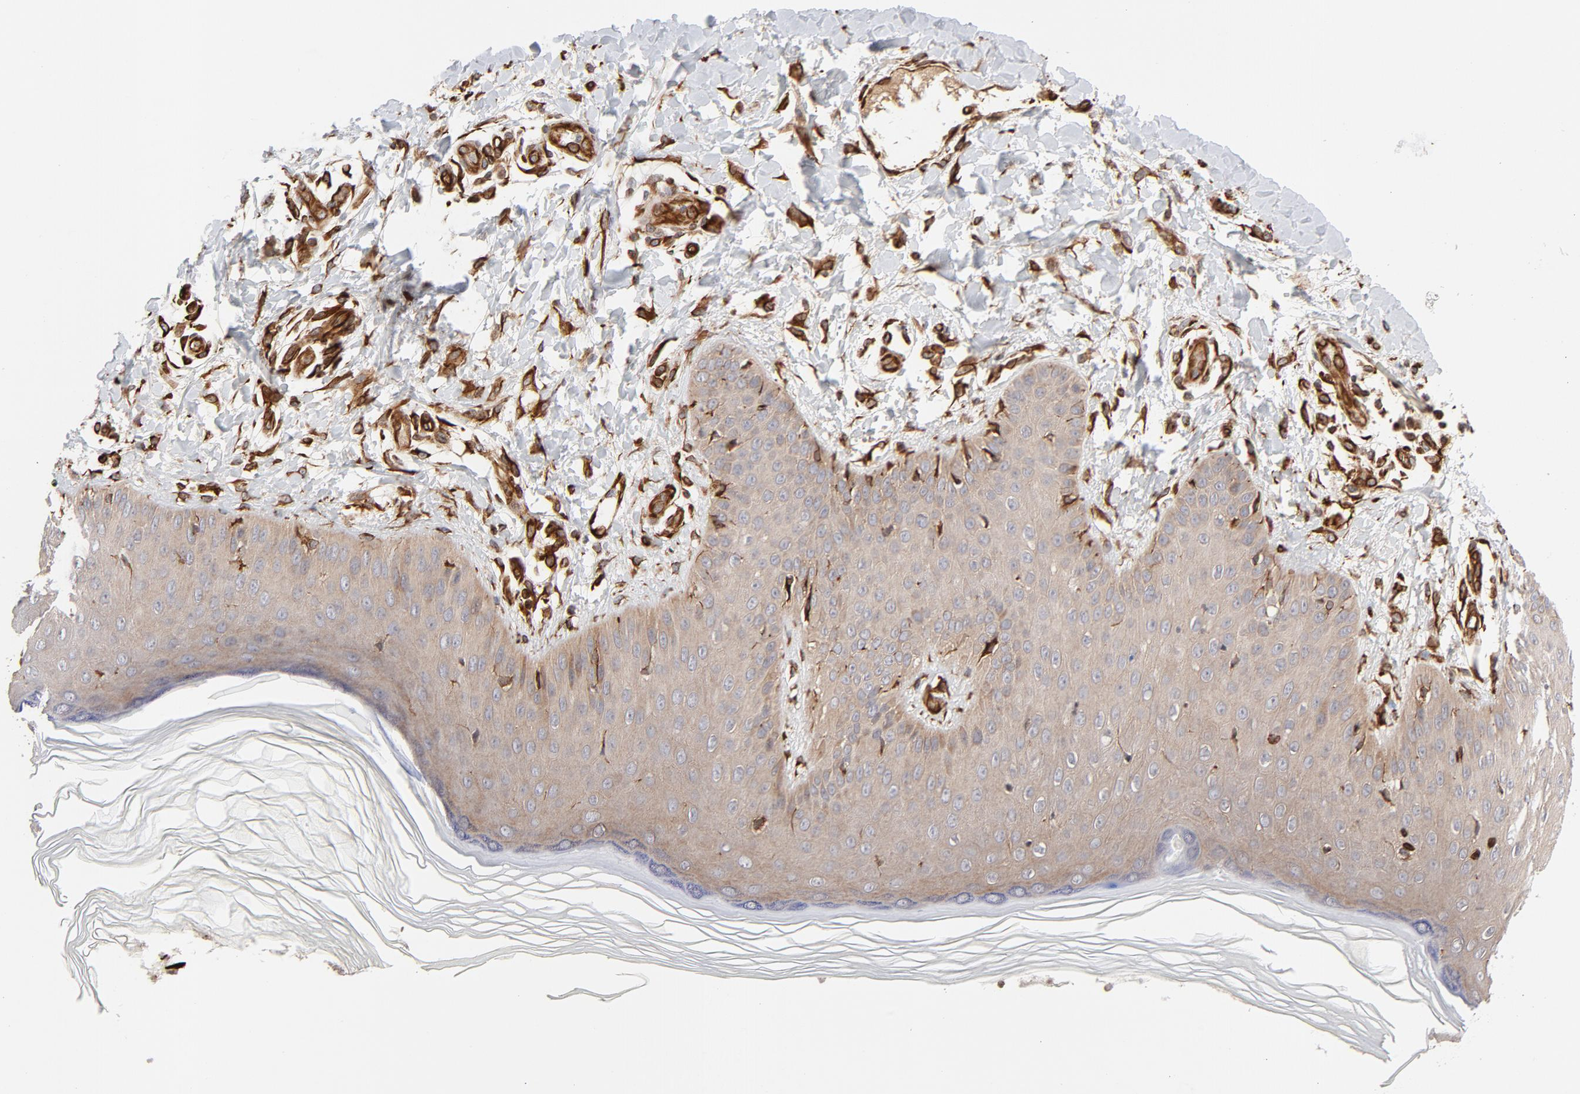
{"staining": {"intensity": "moderate", "quantity": ">75%", "location": "cytoplasmic/membranous"}, "tissue": "skin", "cell_type": "Epidermal cells", "image_type": "normal", "snomed": [{"axis": "morphology", "description": "Normal tissue, NOS"}, {"axis": "morphology", "description": "Inflammation, NOS"}, {"axis": "topography", "description": "Soft tissue"}, {"axis": "topography", "description": "Anal"}], "caption": "Skin was stained to show a protein in brown. There is medium levels of moderate cytoplasmic/membranous staining in approximately >75% of epidermal cells. (Brightfield microscopy of DAB IHC at high magnification).", "gene": "DNAAF2", "patient": {"sex": "female", "age": 15}}